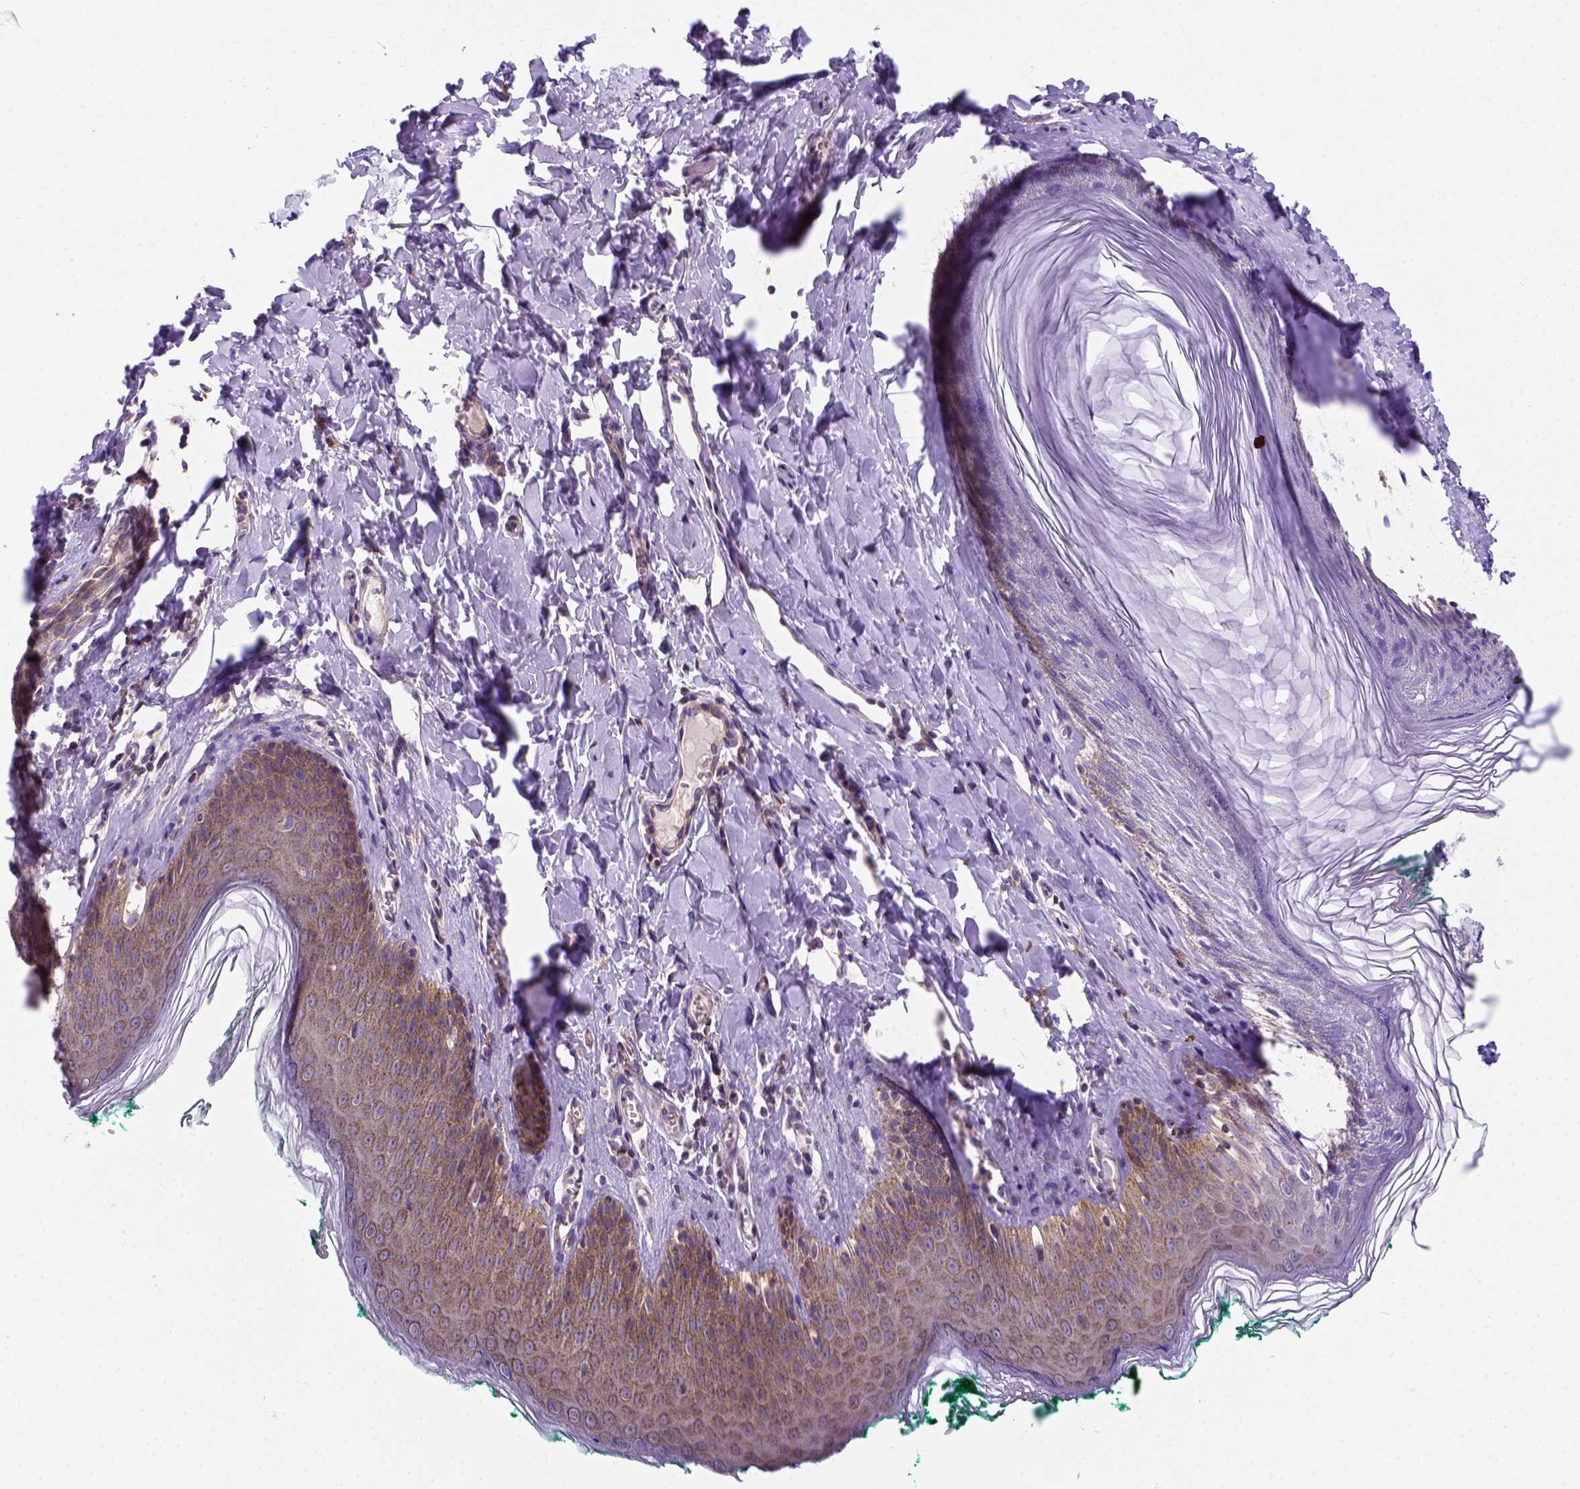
{"staining": {"intensity": "moderate", "quantity": ">75%", "location": "cytoplasmic/membranous"}, "tissue": "skin", "cell_type": "Epidermal cells", "image_type": "normal", "snomed": [{"axis": "morphology", "description": "Normal tissue, NOS"}, {"axis": "topography", "description": "Vulva"}, {"axis": "topography", "description": "Peripheral nerve tissue"}], "caption": "Protein expression analysis of benign human skin reveals moderate cytoplasmic/membranous positivity in approximately >75% of epidermal cells. Using DAB (3,3'-diaminobenzidine) (brown) and hematoxylin (blue) stains, captured at high magnification using brightfield microscopy.", "gene": "FOXI1", "patient": {"sex": "female", "age": 66}}